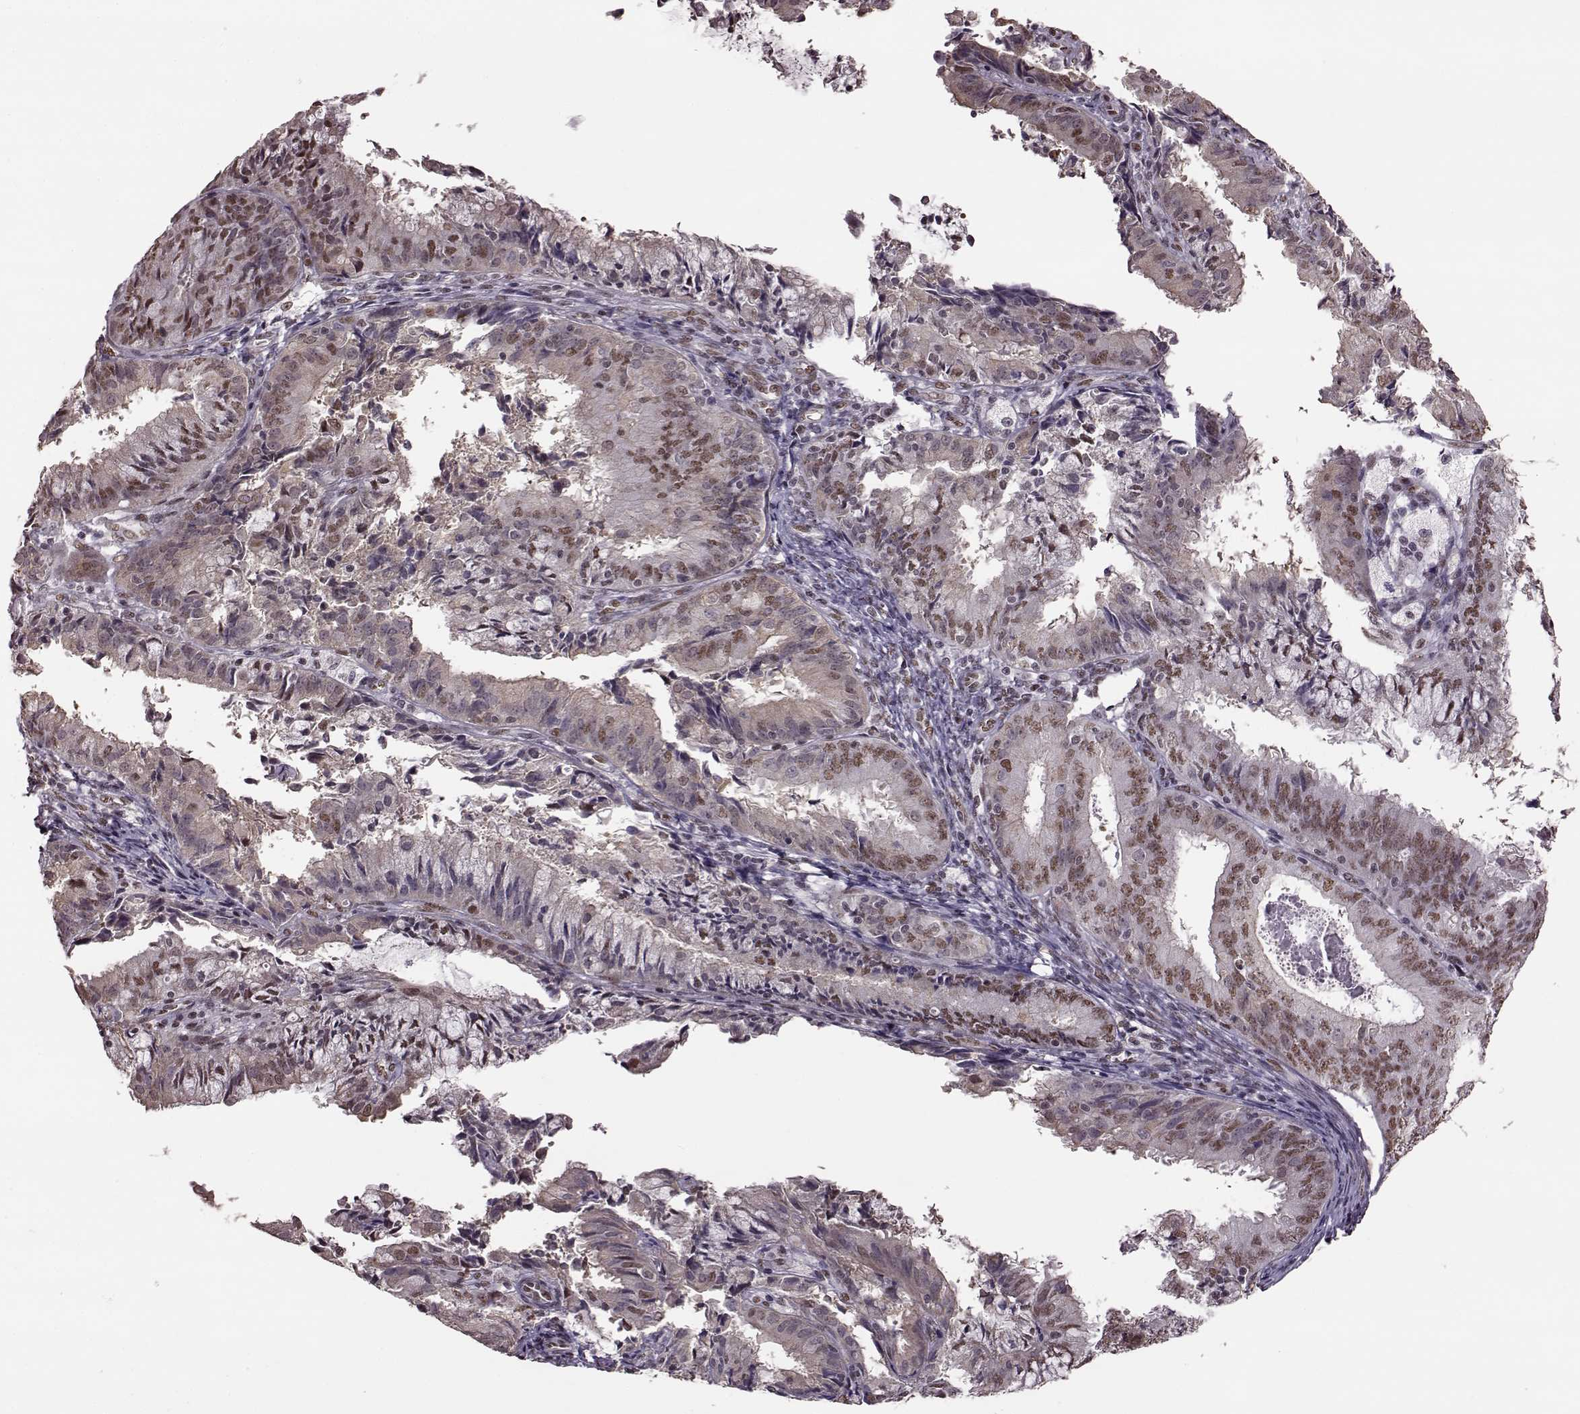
{"staining": {"intensity": "moderate", "quantity": ">75%", "location": "nuclear"}, "tissue": "endometrial cancer", "cell_type": "Tumor cells", "image_type": "cancer", "snomed": [{"axis": "morphology", "description": "Adenocarcinoma, NOS"}, {"axis": "topography", "description": "Endometrium"}], "caption": "IHC image of human adenocarcinoma (endometrial) stained for a protein (brown), which exhibits medium levels of moderate nuclear staining in about >75% of tumor cells.", "gene": "FTO", "patient": {"sex": "female", "age": 57}}